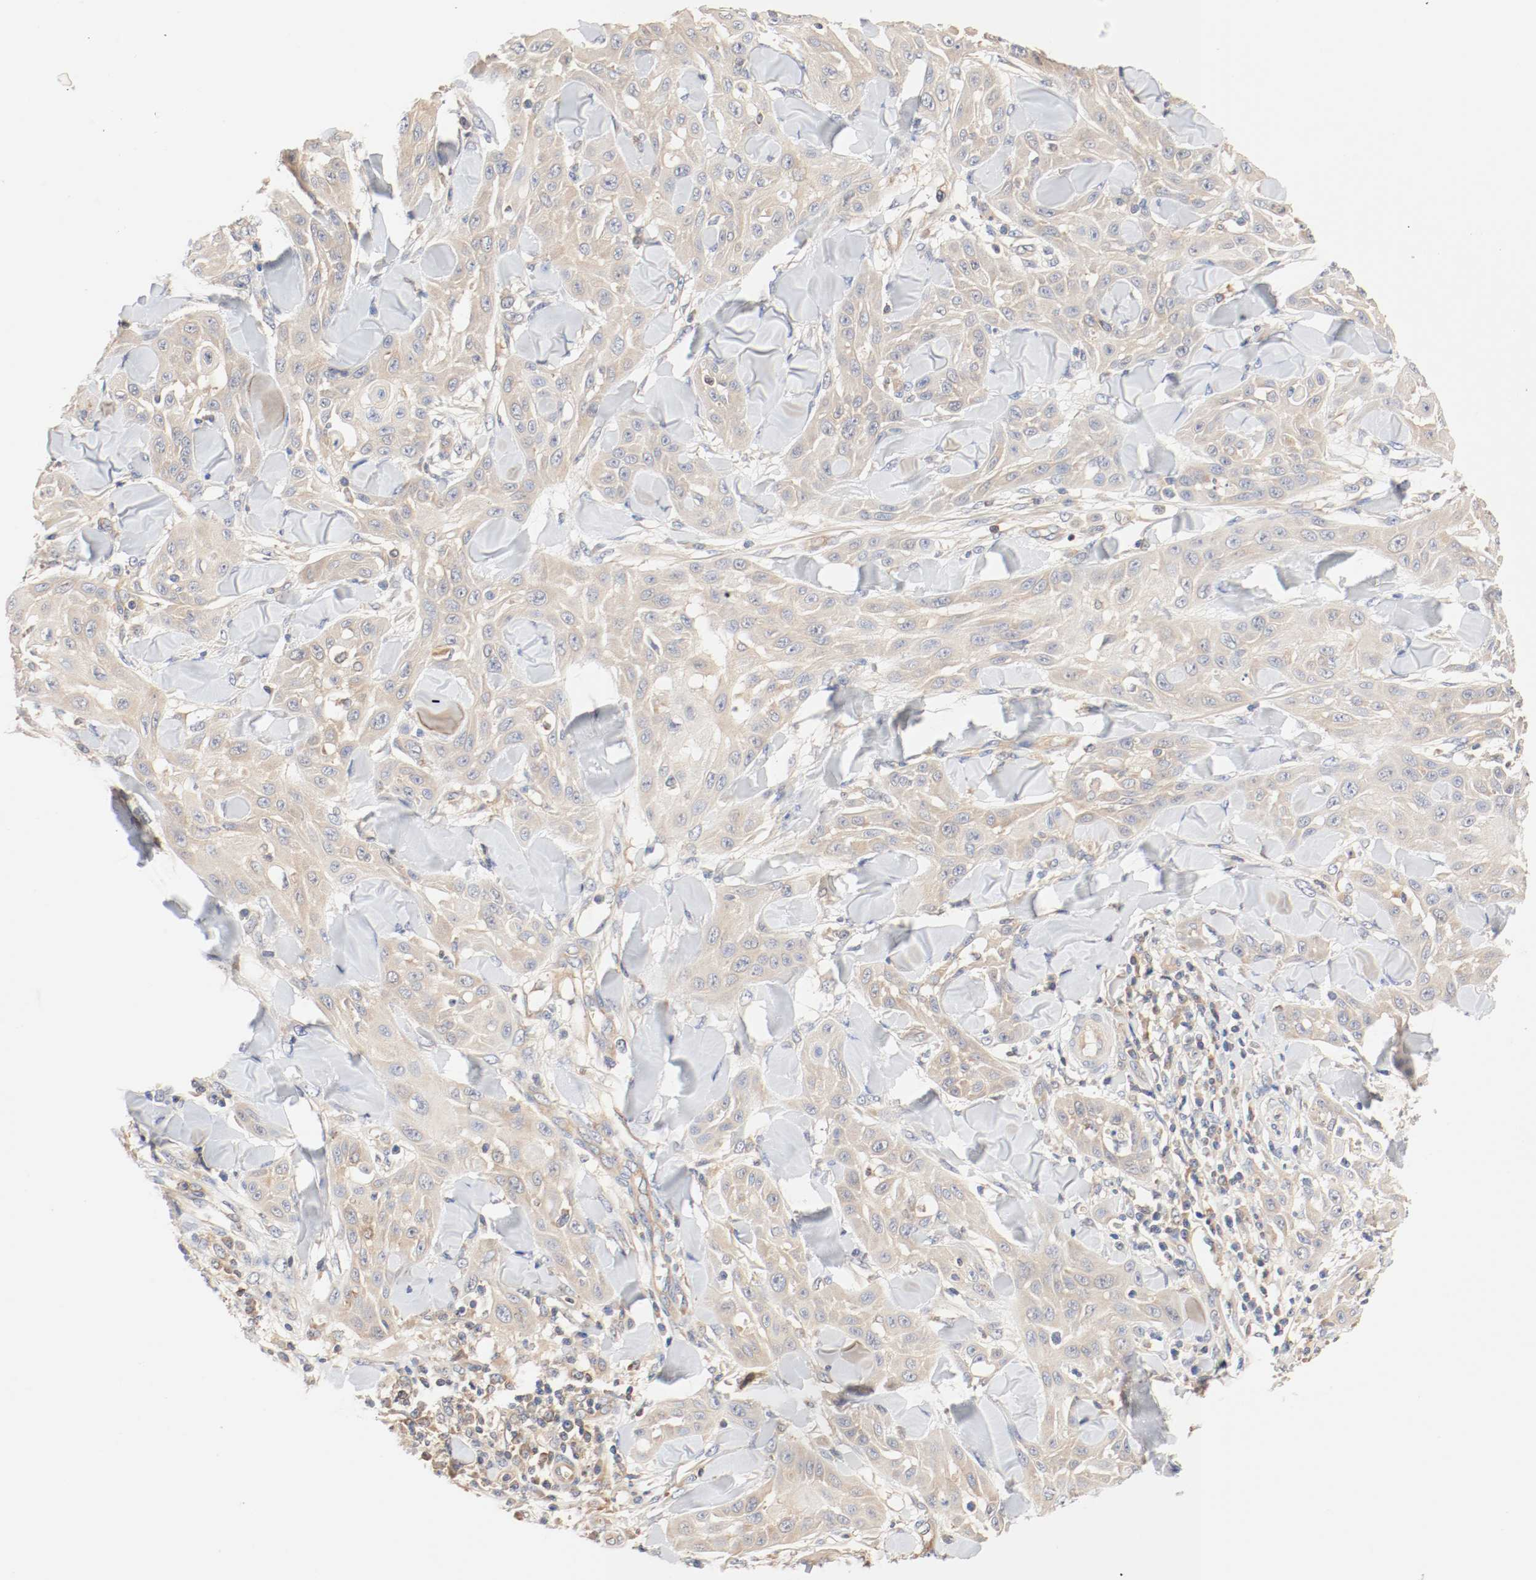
{"staining": {"intensity": "moderate", "quantity": ">75%", "location": "cytoplasmic/membranous"}, "tissue": "skin cancer", "cell_type": "Tumor cells", "image_type": "cancer", "snomed": [{"axis": "morphology", "description": "Squamous cell carcinoma, NOS"}, {"axis": "topography", "description": "Skin"}], "caption": "This is a micrograph of immunohistochemistry staining of skin cancer, which shows moderate staining in the cytoplasmic/membranous of tumor cells.", "gene": "GIT1", "patient": {"sex": "male", "age": 24}}